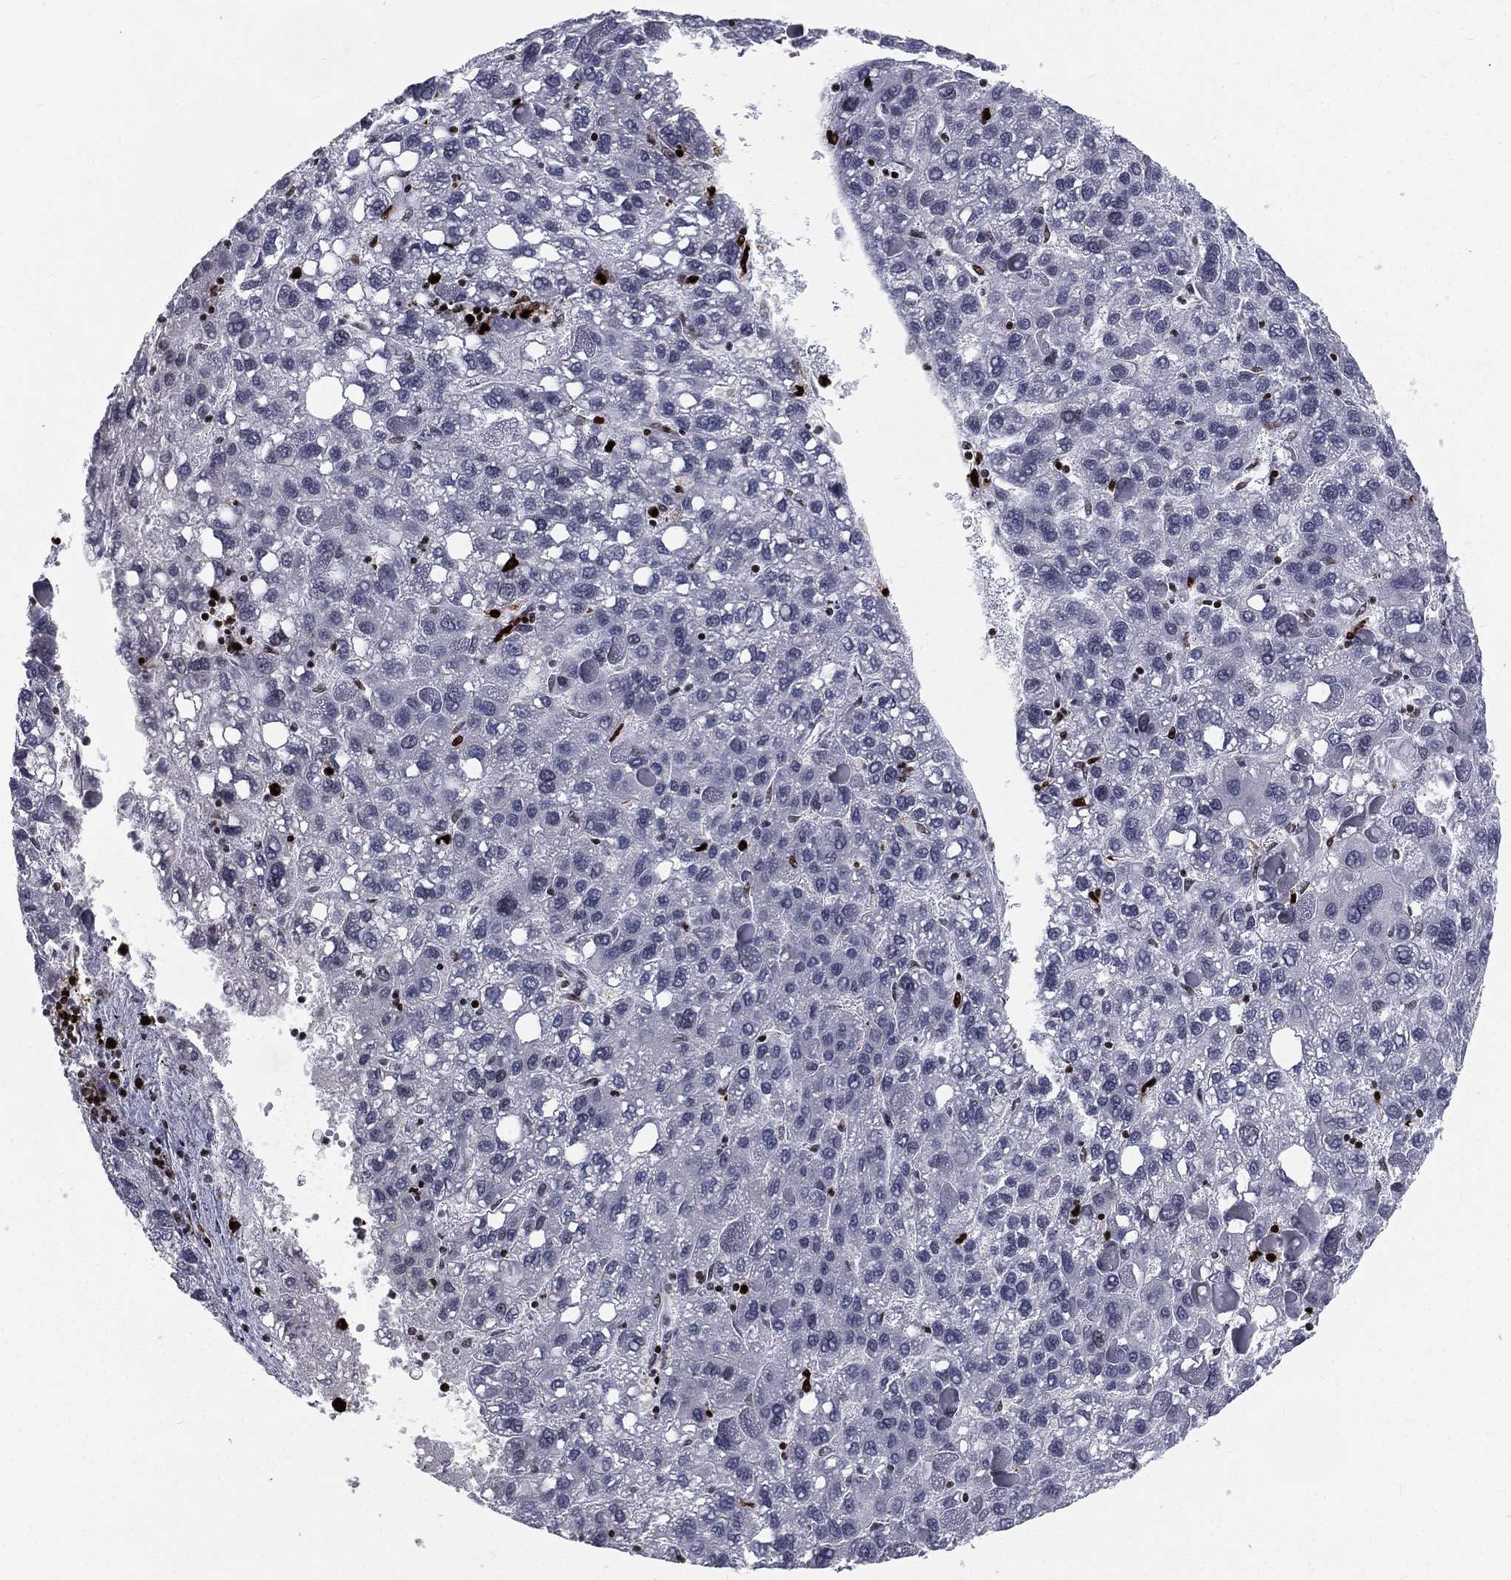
{"staining": {"intensity": "negative", "quantity": "none", "location": "none"}, "tissue": "liver cancer", "cell_type": "Tumor cells", "image_type": "cancer", "snomed": [{"axis": "morphology", "description": "Carcinoma, Hepatocellular, NOS"}, {"axis": "topography", "description": "Liver"}], "caption": "Image shows no significant protein staining in tumor cells of hepatocellular carcinoma (liver).", "gene": "MNDA", "patient": {"sex": "female", "age": 82}}